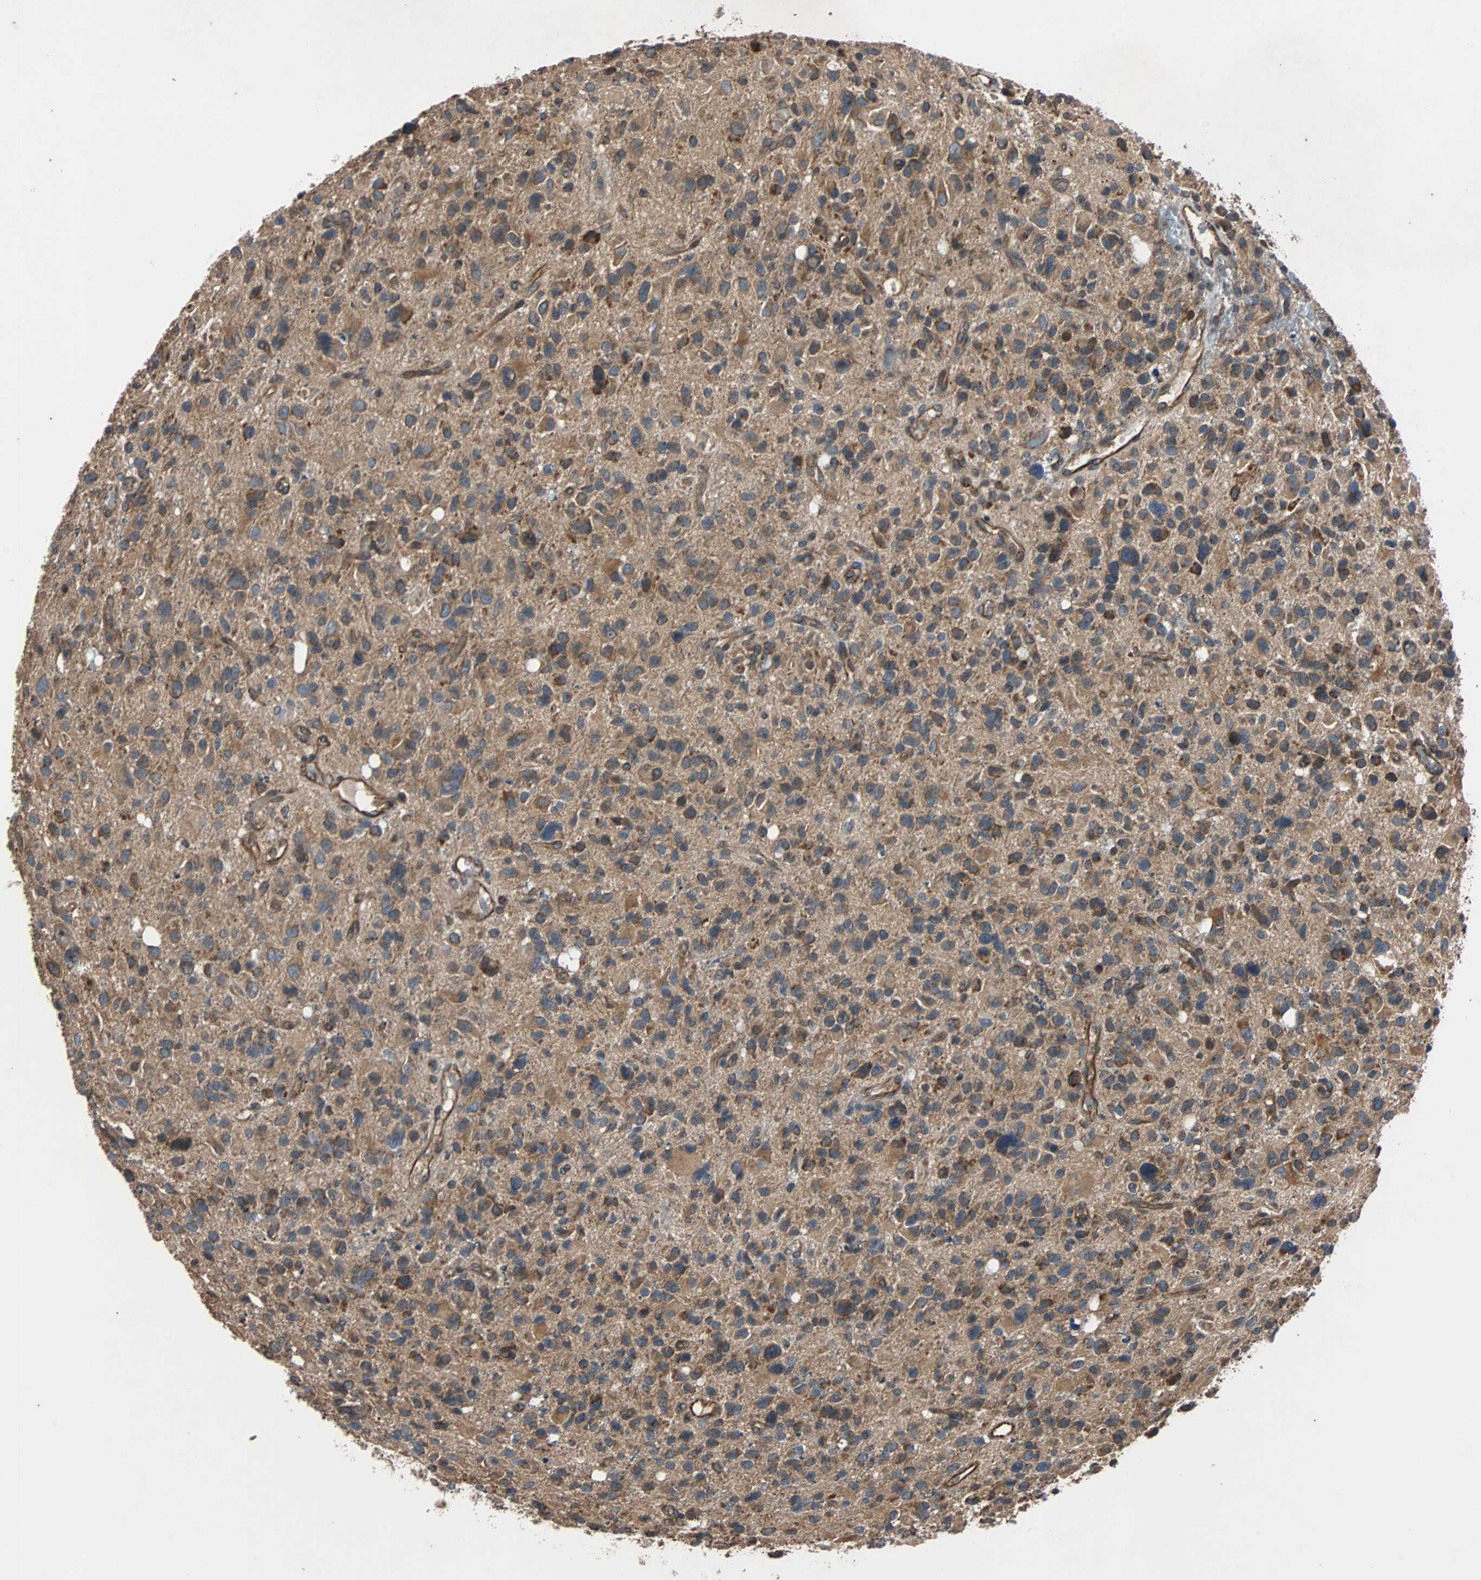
{"staining": {"intensity": "moderate", "quantity": "25%-75%", "location": "cytoplasmic/membranous"}, "tissue": "glioma", "cell_type": "Tumor cells", "image_type": "cancer", "snomed": [{"axis": "morphology", "description": "Glioma, malignant, High grade"}, {"axis": "topography", "description": "Brain"}], "caption": "Immunohistochemistry (DAB) staining of malignant high-grade glioma reveals moderate cytoplasmic/membranous protein positivity in approximately 25%-75% of tumor cells. (DAB IHC with brightfield microscopy, high magnification).", "gene": "ACTR3", "patient": {"sex": "male", "age": 48}}